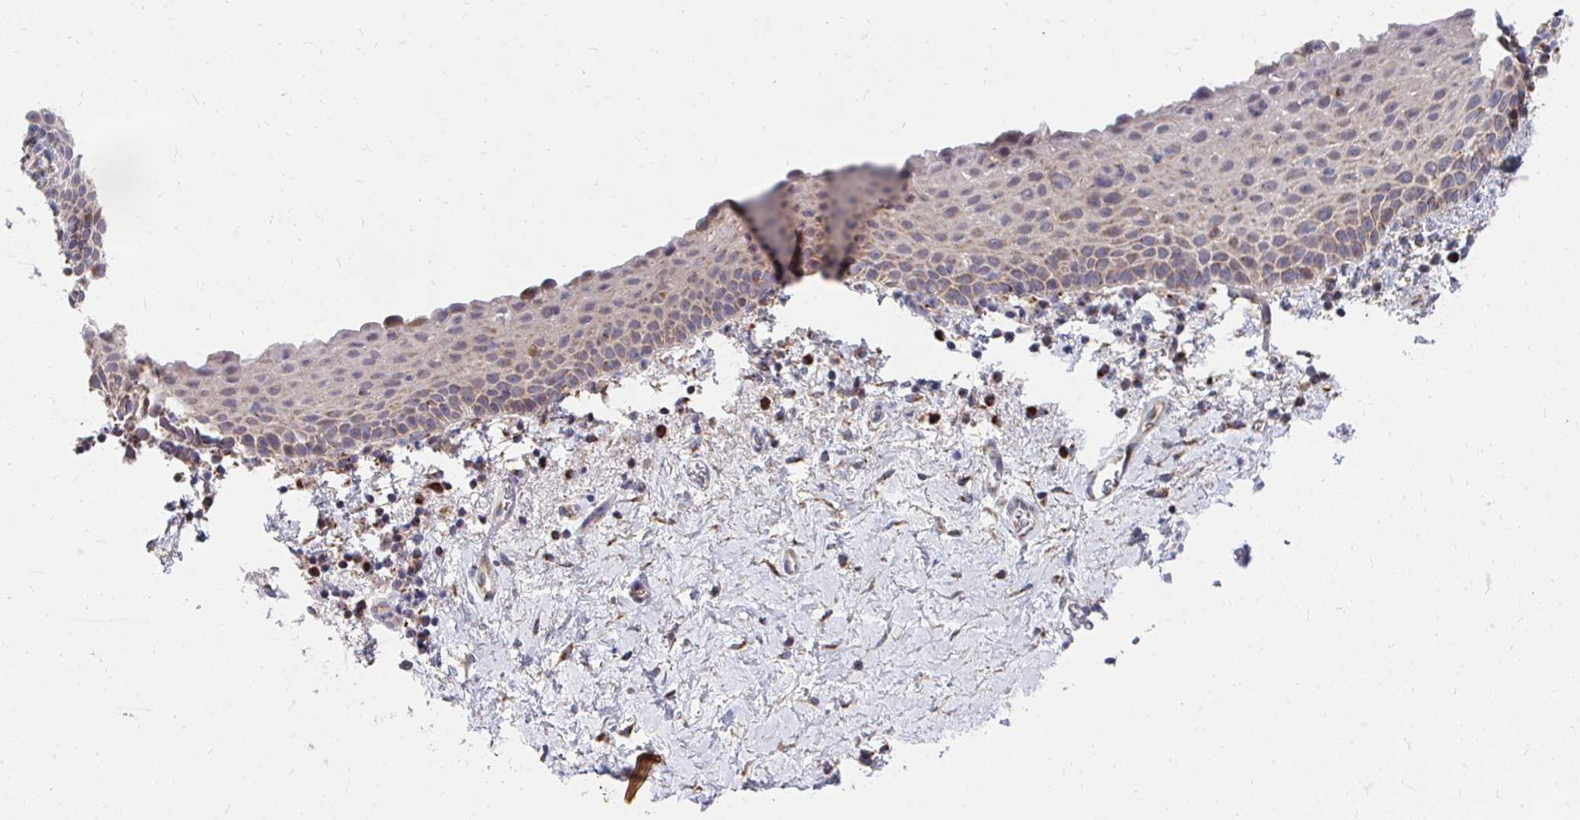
{"staining": {"intensity": "moderate", "quantity": "<25%", "location": "cytoplasmic/membranous"}, "tissue": "vagina", "cell_type": "Squamous epithelial cells", "image_type": "normal", "snomed": [{"axis": "morphology", "description": "Normal tissue, NOS"}, {"axis": "topography", "description": "Vagina"}], "caption": "Human vagina stained with a brown dye exhibits moderate cytoplasmic/membranous positive staining in approximately <25% of squamous epithelial cells.", "gene": "PEX3", "patient": {"sex": "female", "age": 61}}